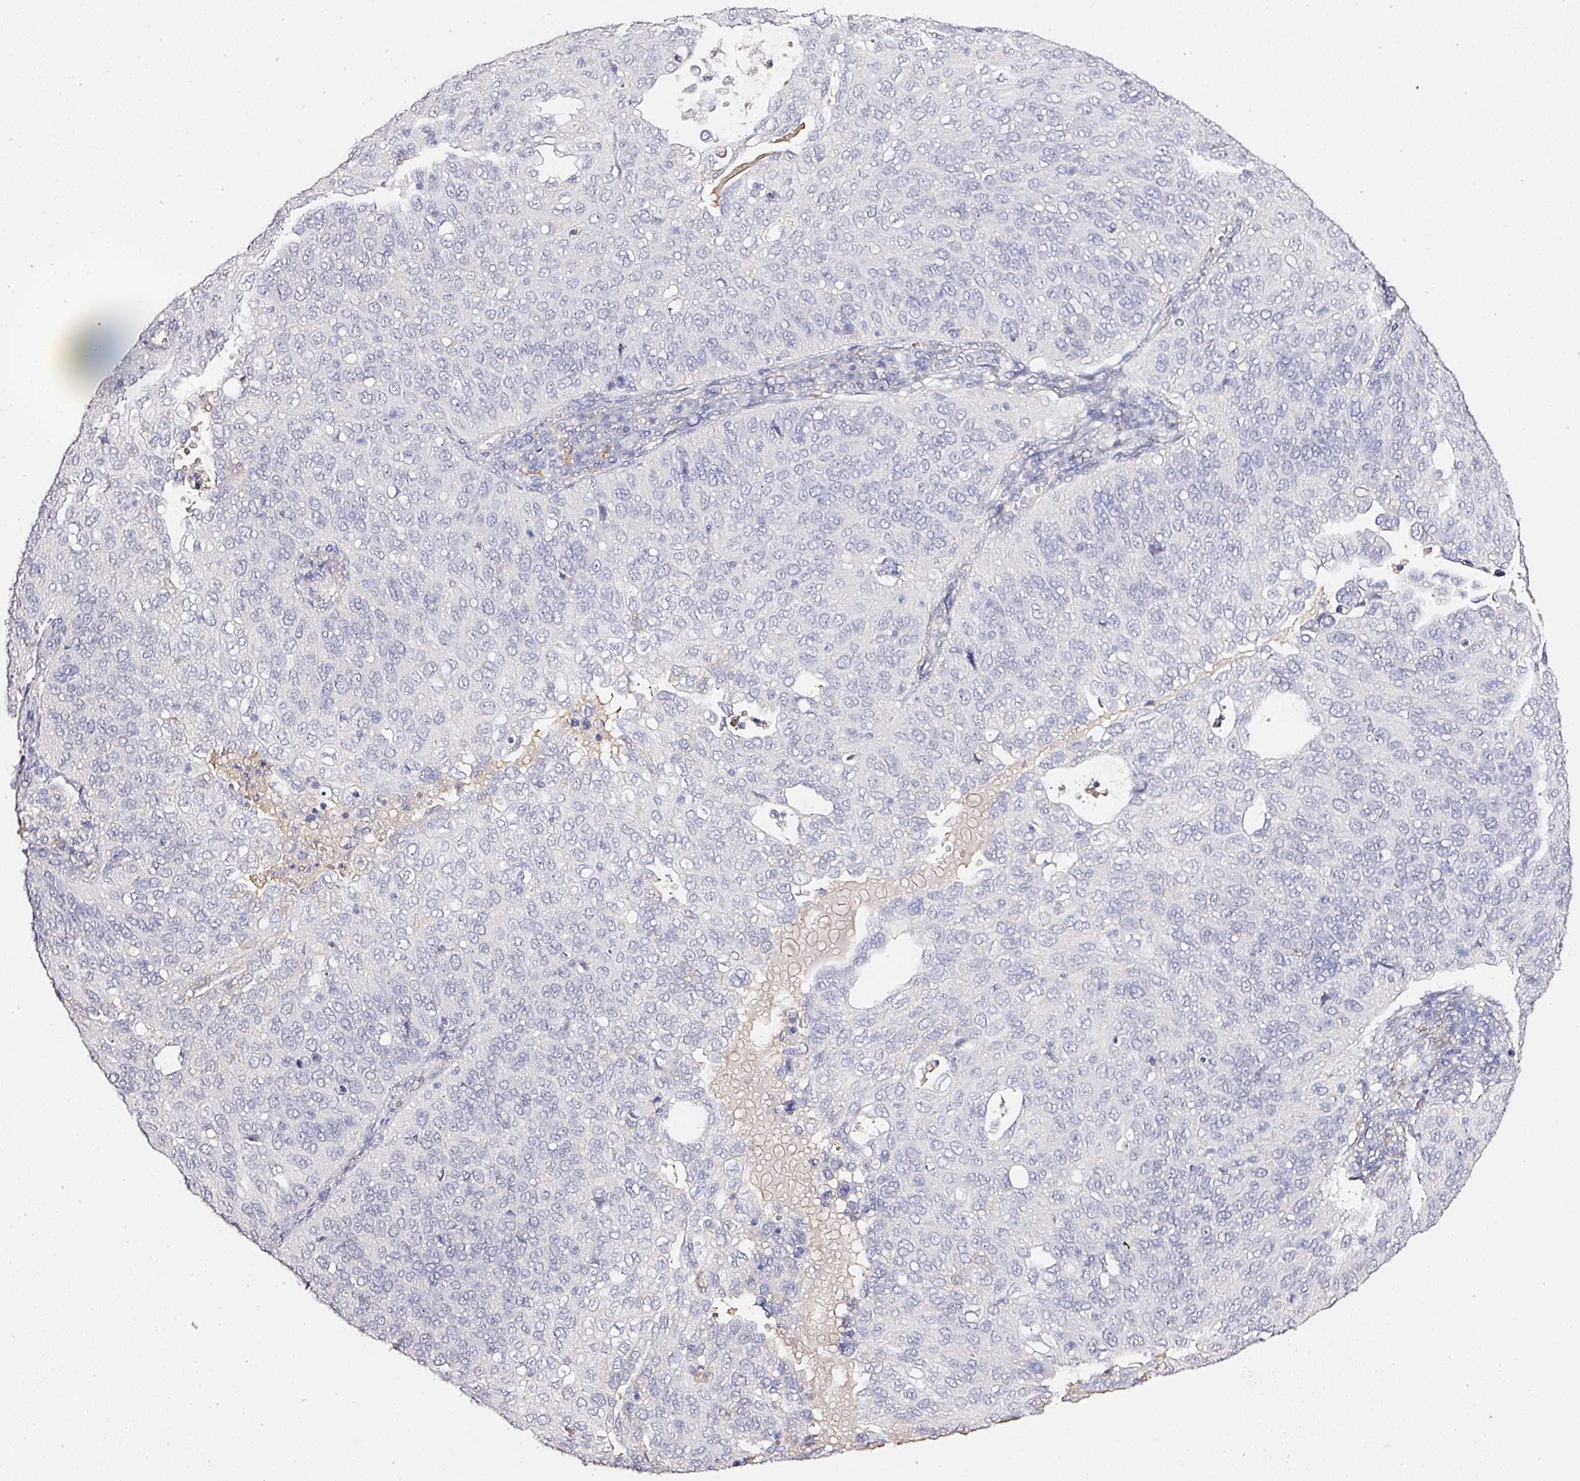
{"staining": {"intensity": "negative", "quantity": "none", "location": "none"}, "tissue": "cervical cancer", "cell_type": "Tumor cells", "image_type": "cancer", "snomed": [{"axis": "morphology", "description": "Squamous cell carcinoma, NOS"}, {"axis": "topography", "description": "Cervix"}], "caption": "An image of human cervical cancer (squamous cell carcinoma) is negative for staining in tumor cells.", "gene": "TOGARAM1", "patient": {"sex": "female", "age": 36}}